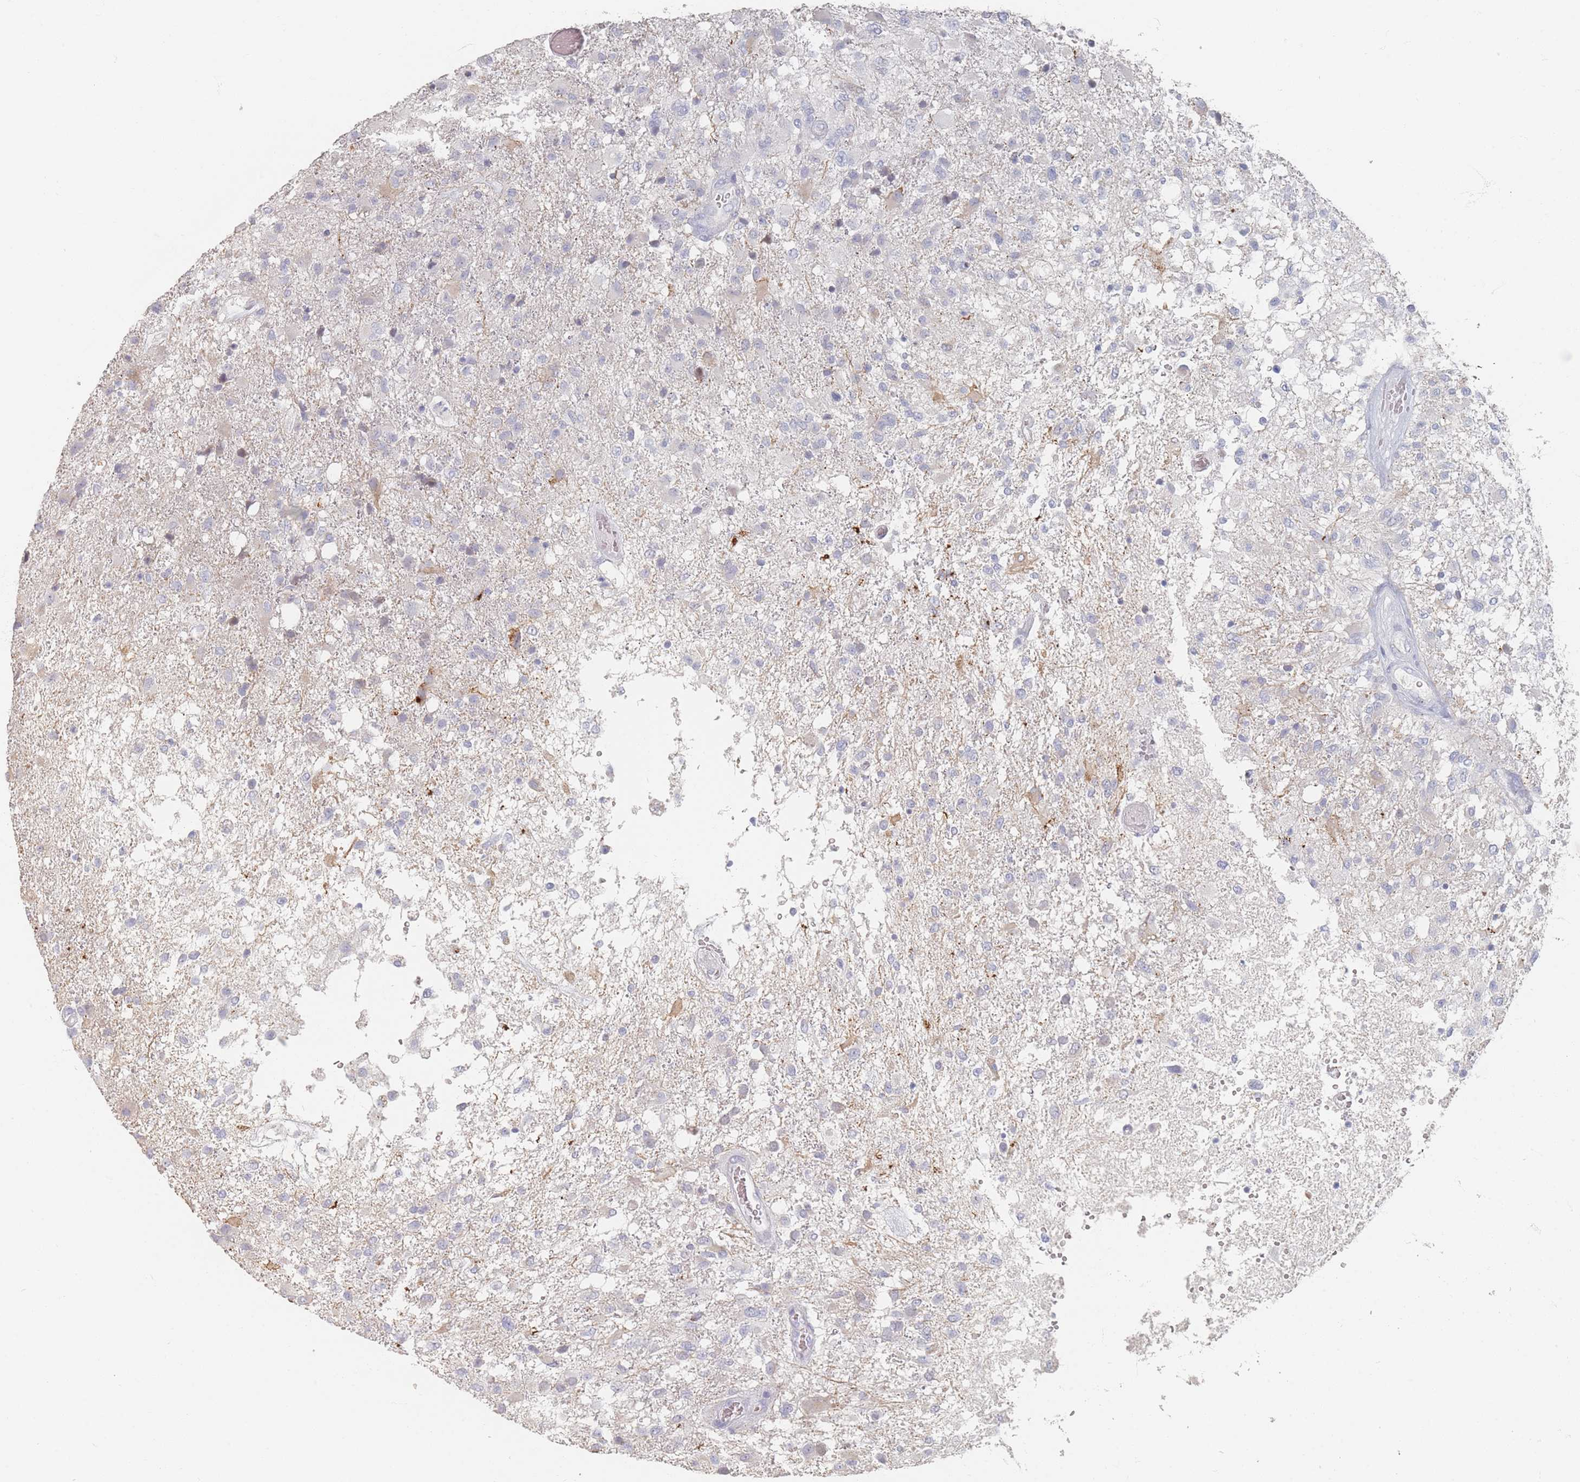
{"staining": {"intensity": "weak", "quantity": "<25%", "location": "cytoplasmic/membranous"}, "tissue": "glioma", "cell_type": "Tumor cells", "image_type": "cancer", "snomed": [{"axis": "morphology", "description": "Glioma, malignant, High grade"}, {"axis": "topography", "description": "Brain"}], "caption": "Tumor cells show no significant protein positivity in malignant high-grade glioma. Nuclei are stained in blue.", "gene": "HELZ2", "patient": {"sex": "female", "age": 74}}